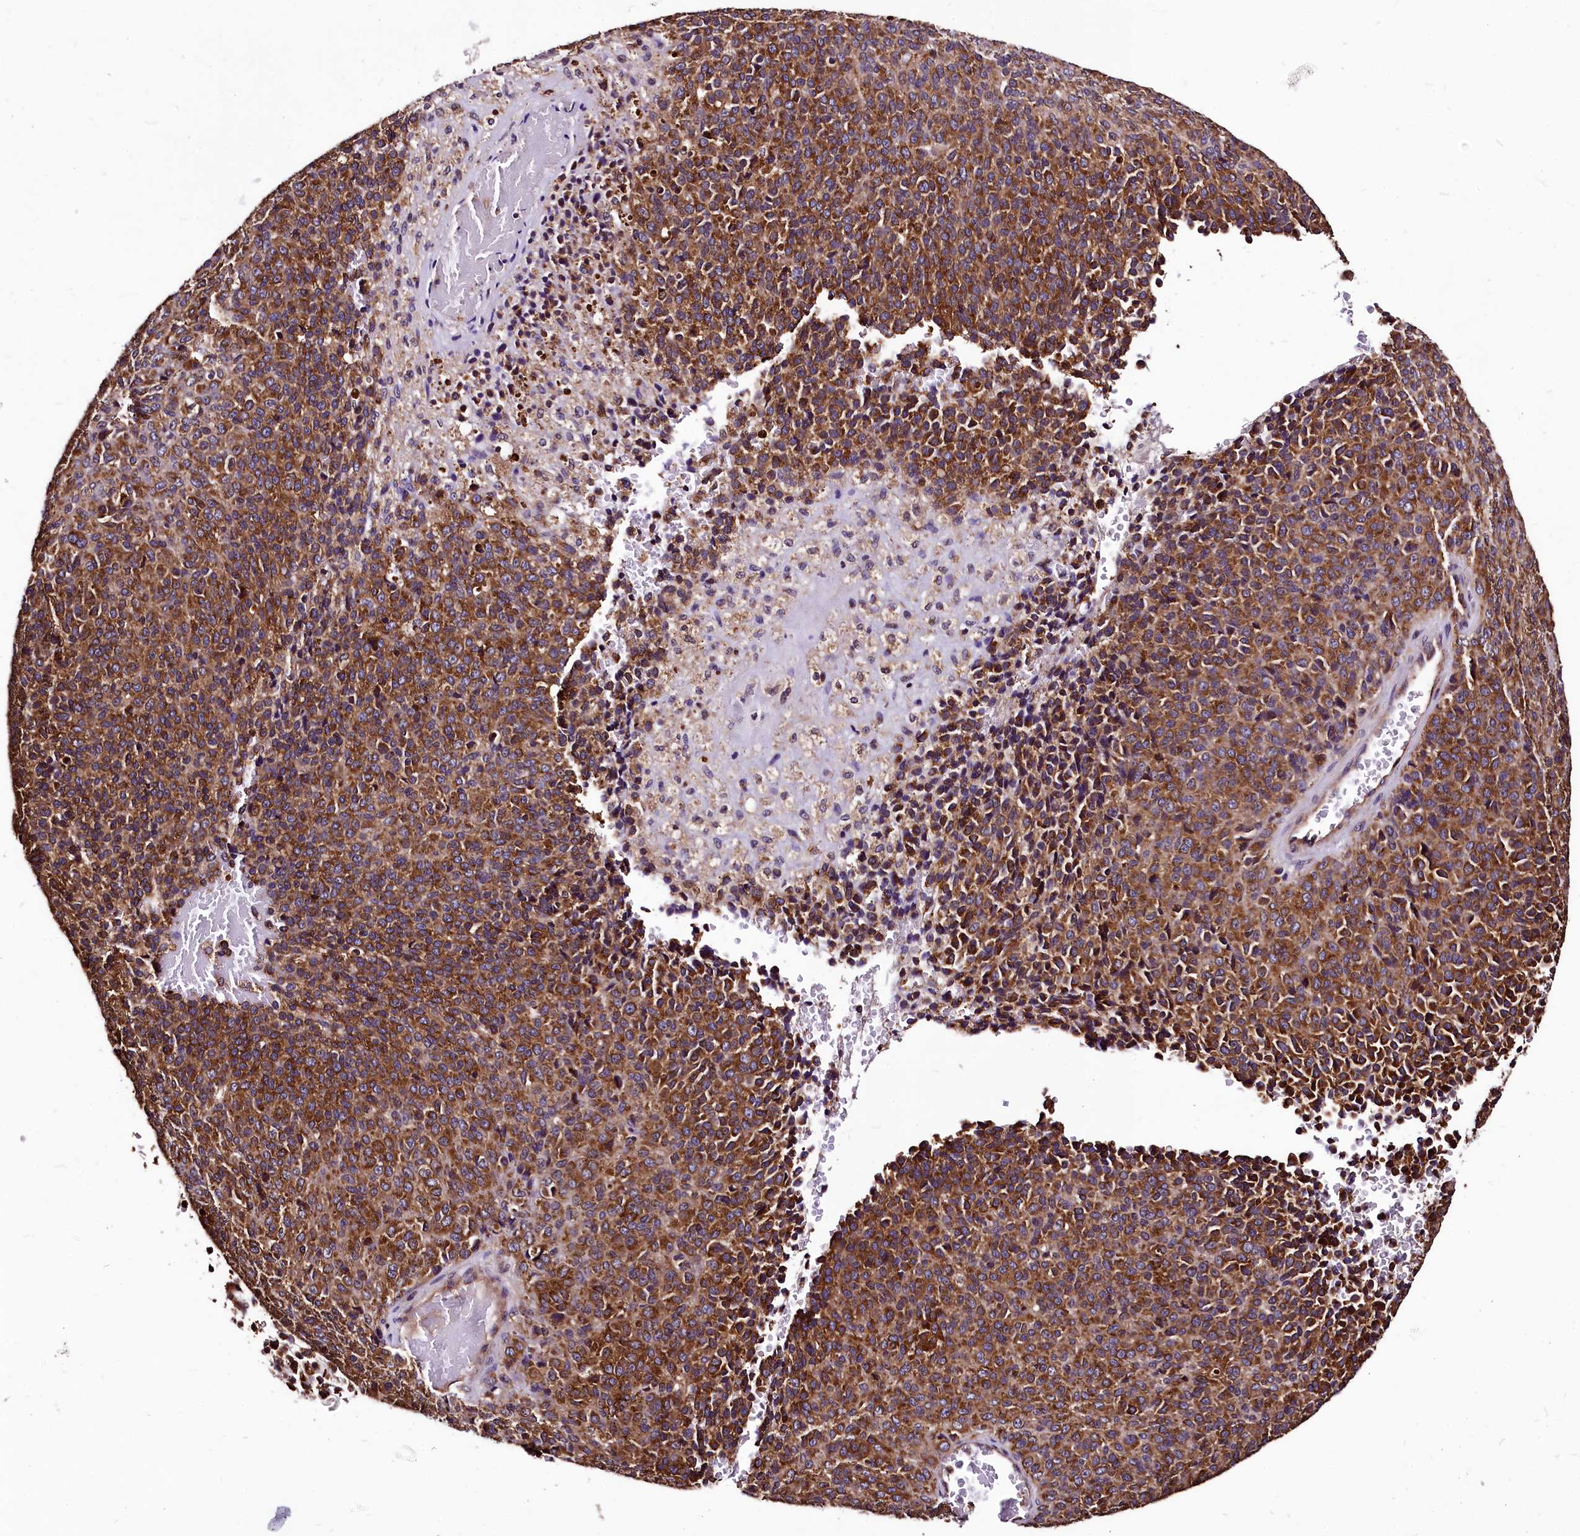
{"staining": {"intensity": "strong", "quantity": ">75%", "location": "cytoplasmic/membranous"}, "tissue": "melanoma", "cell_type": "Tumor cells", "image_type": "cancer", "snomed": [{"axis": "morphology", "description": "Malignant melanoma, Metastatic site"}, {"axis": "topography", "description": "Brain"}], "caption": "Immunohistochemistry micrograph of neoplastic tissue: human malignant melanoma (metastatic site) stained using immunohistochemistry reveals high levels of strong protein expression localized specifically in the cytoplasmic/membranous of tumor cells, appearing as a cytoplasmic/membranous brown color.", "gene": "LRSAM1", "patient": {"sex": "female", "age": 56}}